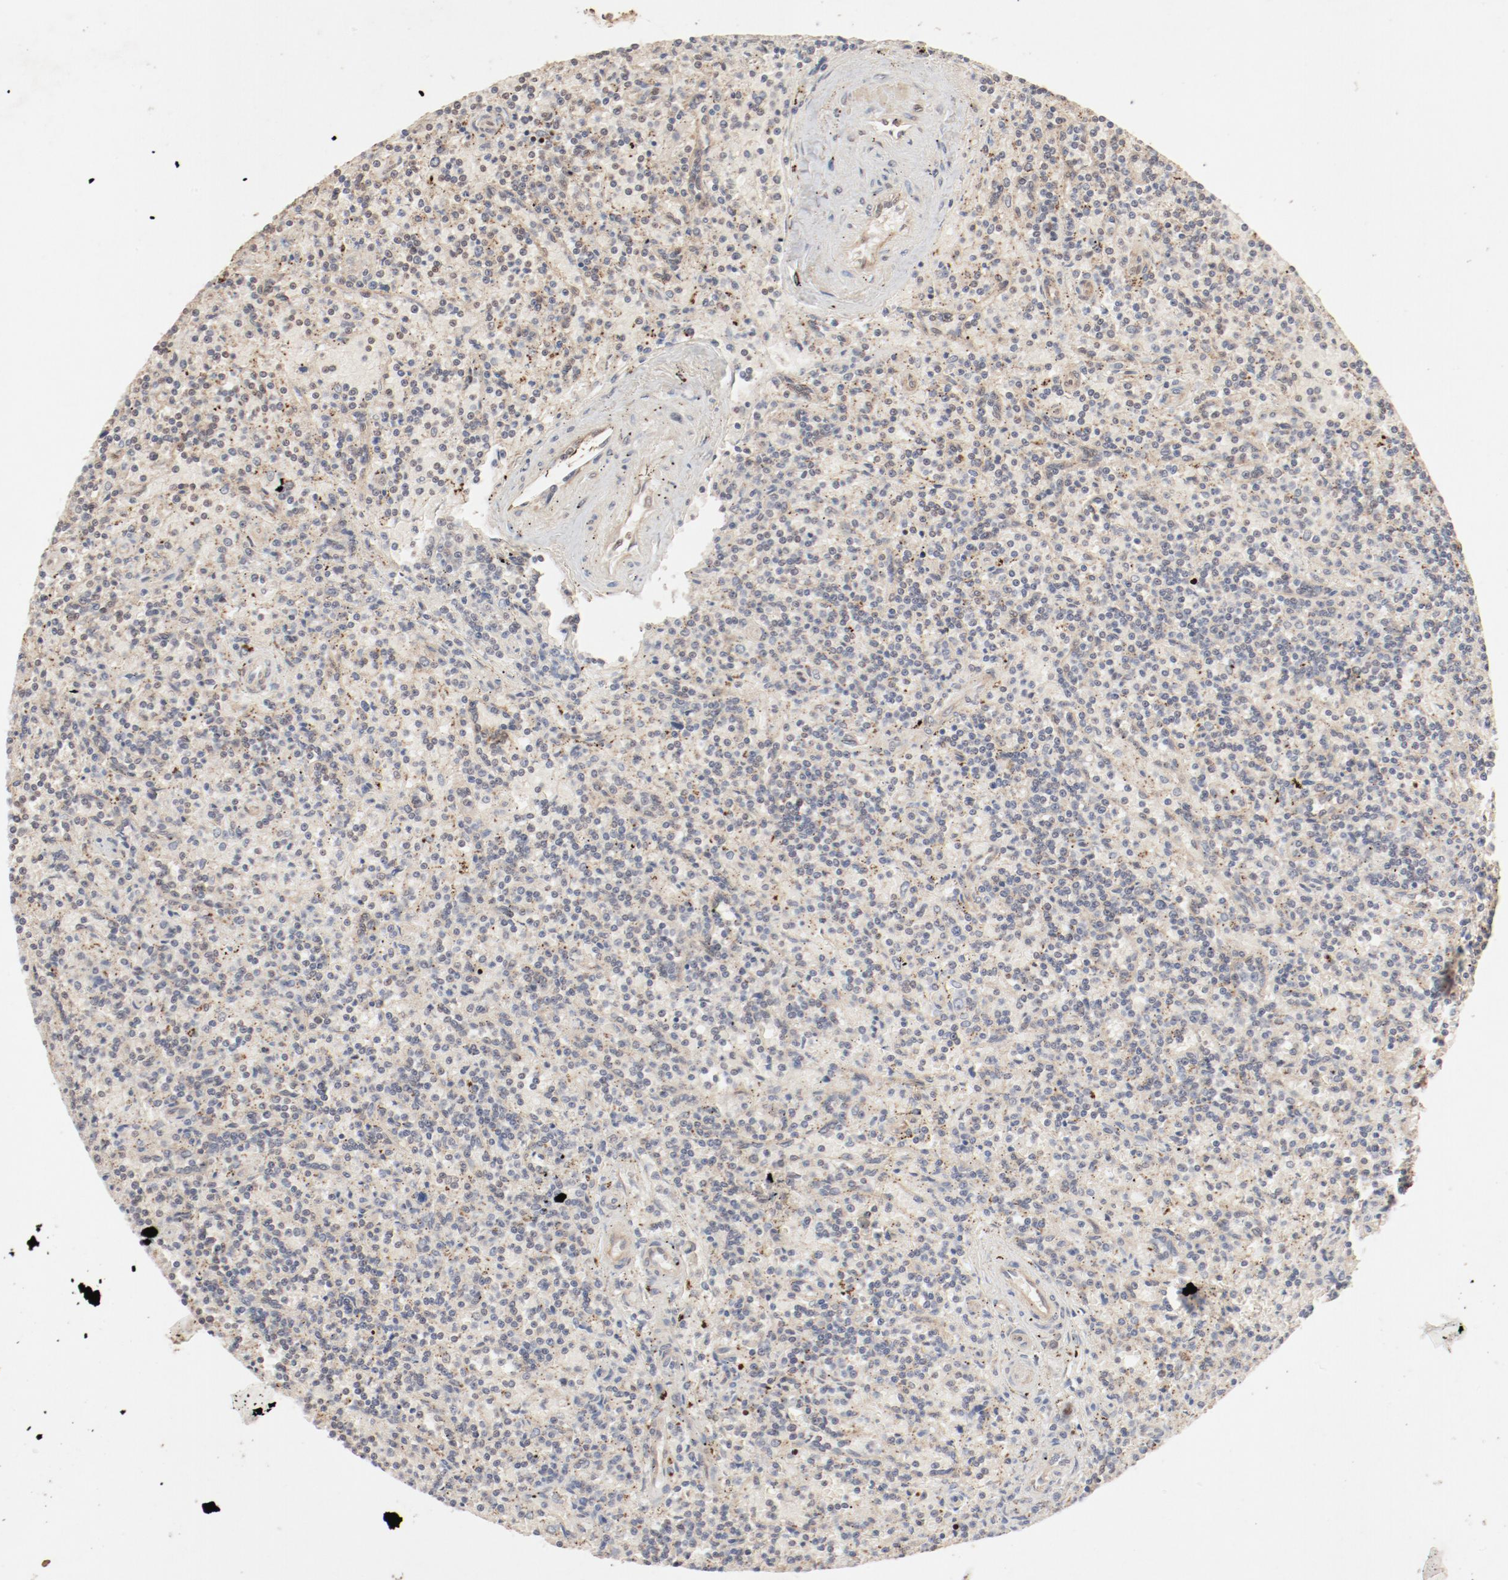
{"staining": {"intensity": "weak", "quantity": "25%-75%", "location": "cytoplasmic/membranous"}, "tissue": "lymphoma", "cell_type": "Tumor cells", "image_type": "cancer", "snomed": [{"axis": "morphology", "description": "Malignant lymphoma, non-Hodgkin's type, Low grade"}, {"axis": "topography", "description": "Spleen"}], "caption": "Immunohistochemistry photomicrograph of malignant lymphoma, non-Hodgkin's type (low-grade) stained for a protein (brown), which displays low levels of weak cytoplasmic/membranous positivity in approximately 25%-75% of tumor cells.", "gene": "IL3RA", "patient": {"sex": "male", "age": 73}}